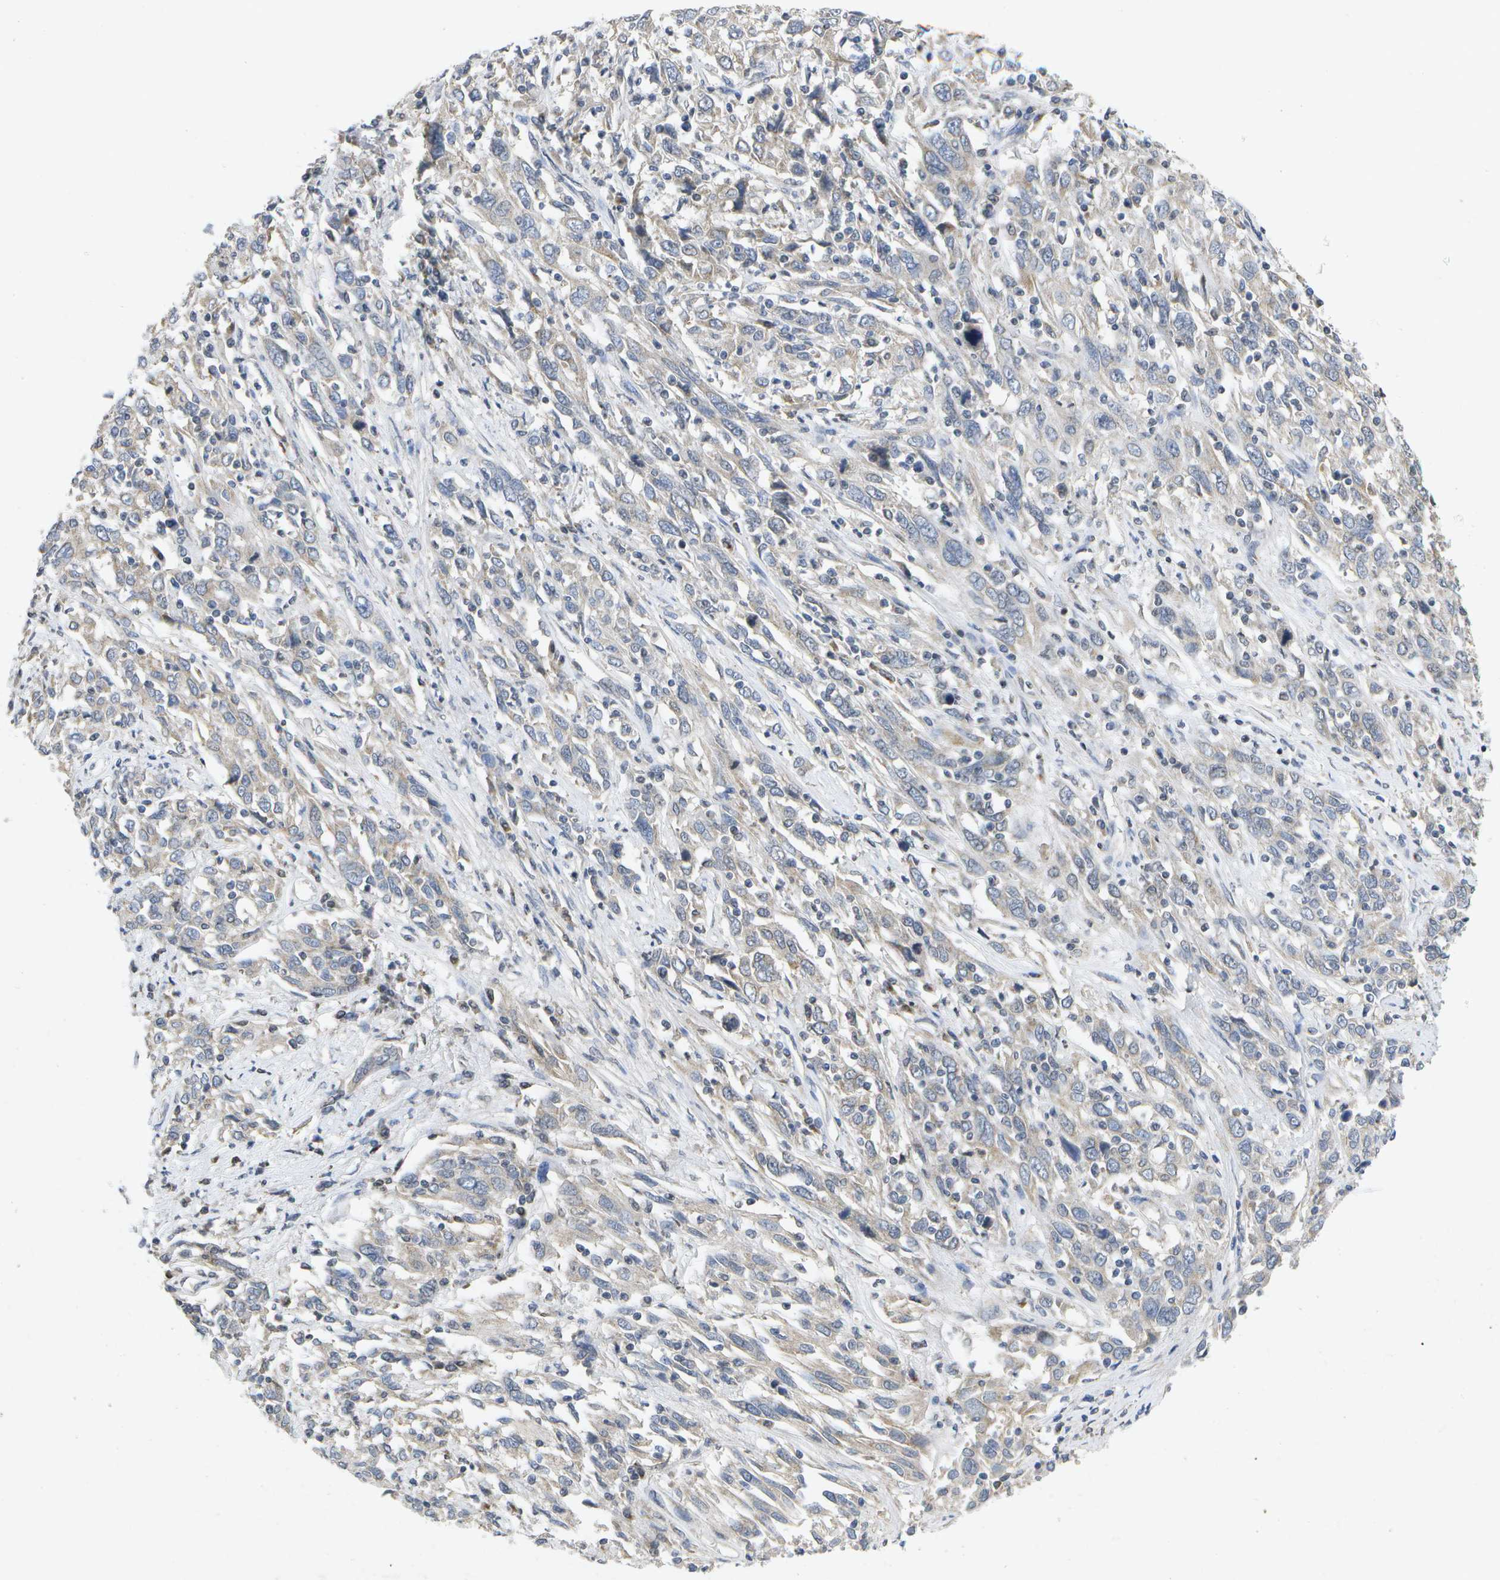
{"staining": {"intensity": "weak", "quantity": "<25%", "location": "cytoplasmic/membranous"}, "tissue": "cervical cancer", "cell_type": "Tumor cells", "image_type": "cancer", "snomed": [{"axis": "morphology", "description": "Squamous cell carcinoma, NOS"}, {"axis": "topography", "description": "Cervix"}], "caption": "Tumor cells show no significant protein staining in squamous cell carcinoma (cervical).", "gene": "KDELR1", "patient": {"sex": "female", "age": 46}}